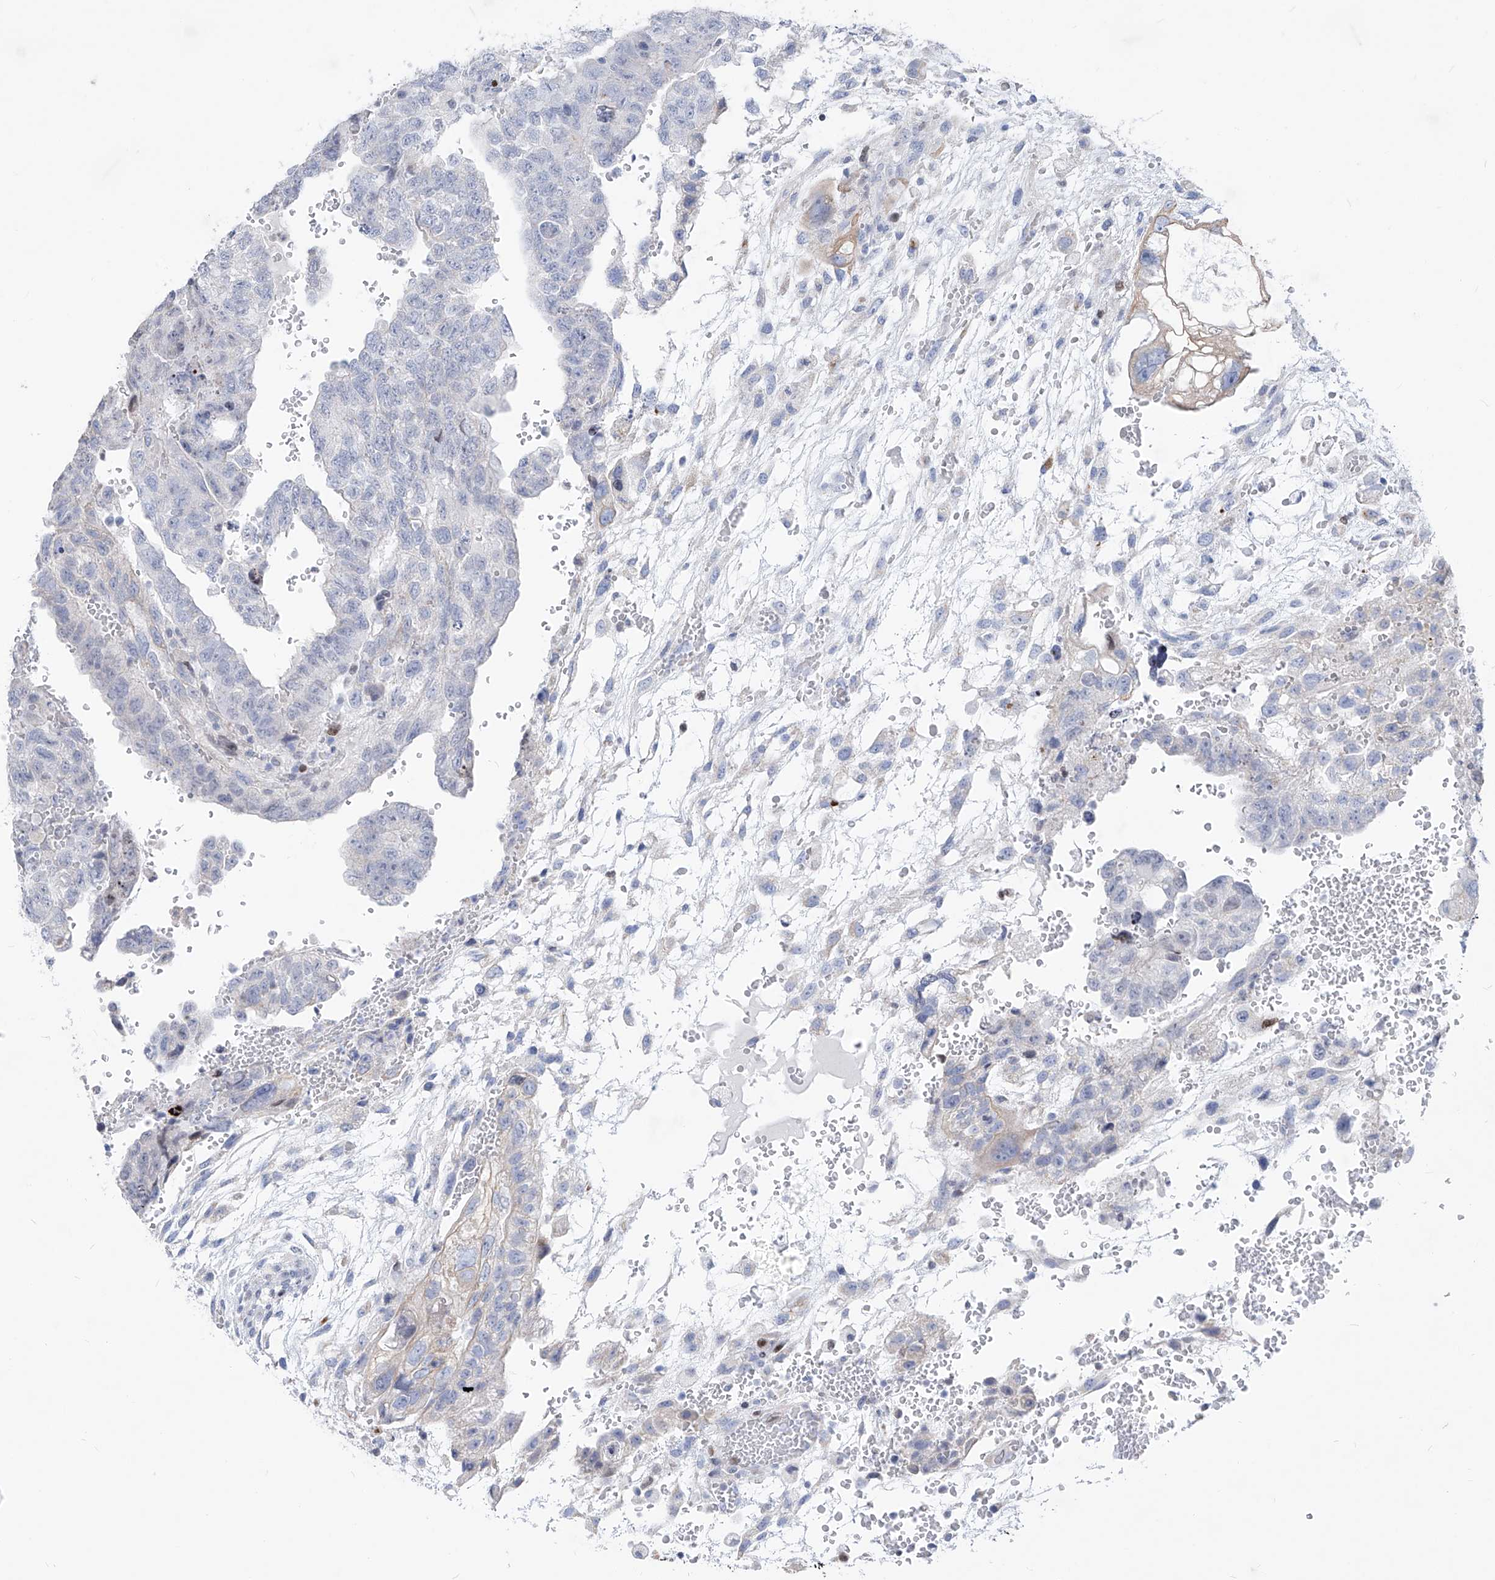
{"staining": {"intensity": "negative", "quantity": "none", "location": "none"}, "tissue": "testis cancer", "cell_type": "Tumor cells", "image_type": "cancer", "snomed": [{"axis": "morphology", "description": "Carcinoma, Embryonal, NOS"}, {"axis": "topography", "description": "Testis"}], "caption": "Human embryonal carcinoma (testis) stained for a protein using immunohistochemistry (IHC) reveals no expression in tumor cells.", "gene": "FRS3", "patient": {"sex": "male", "age": 36}}